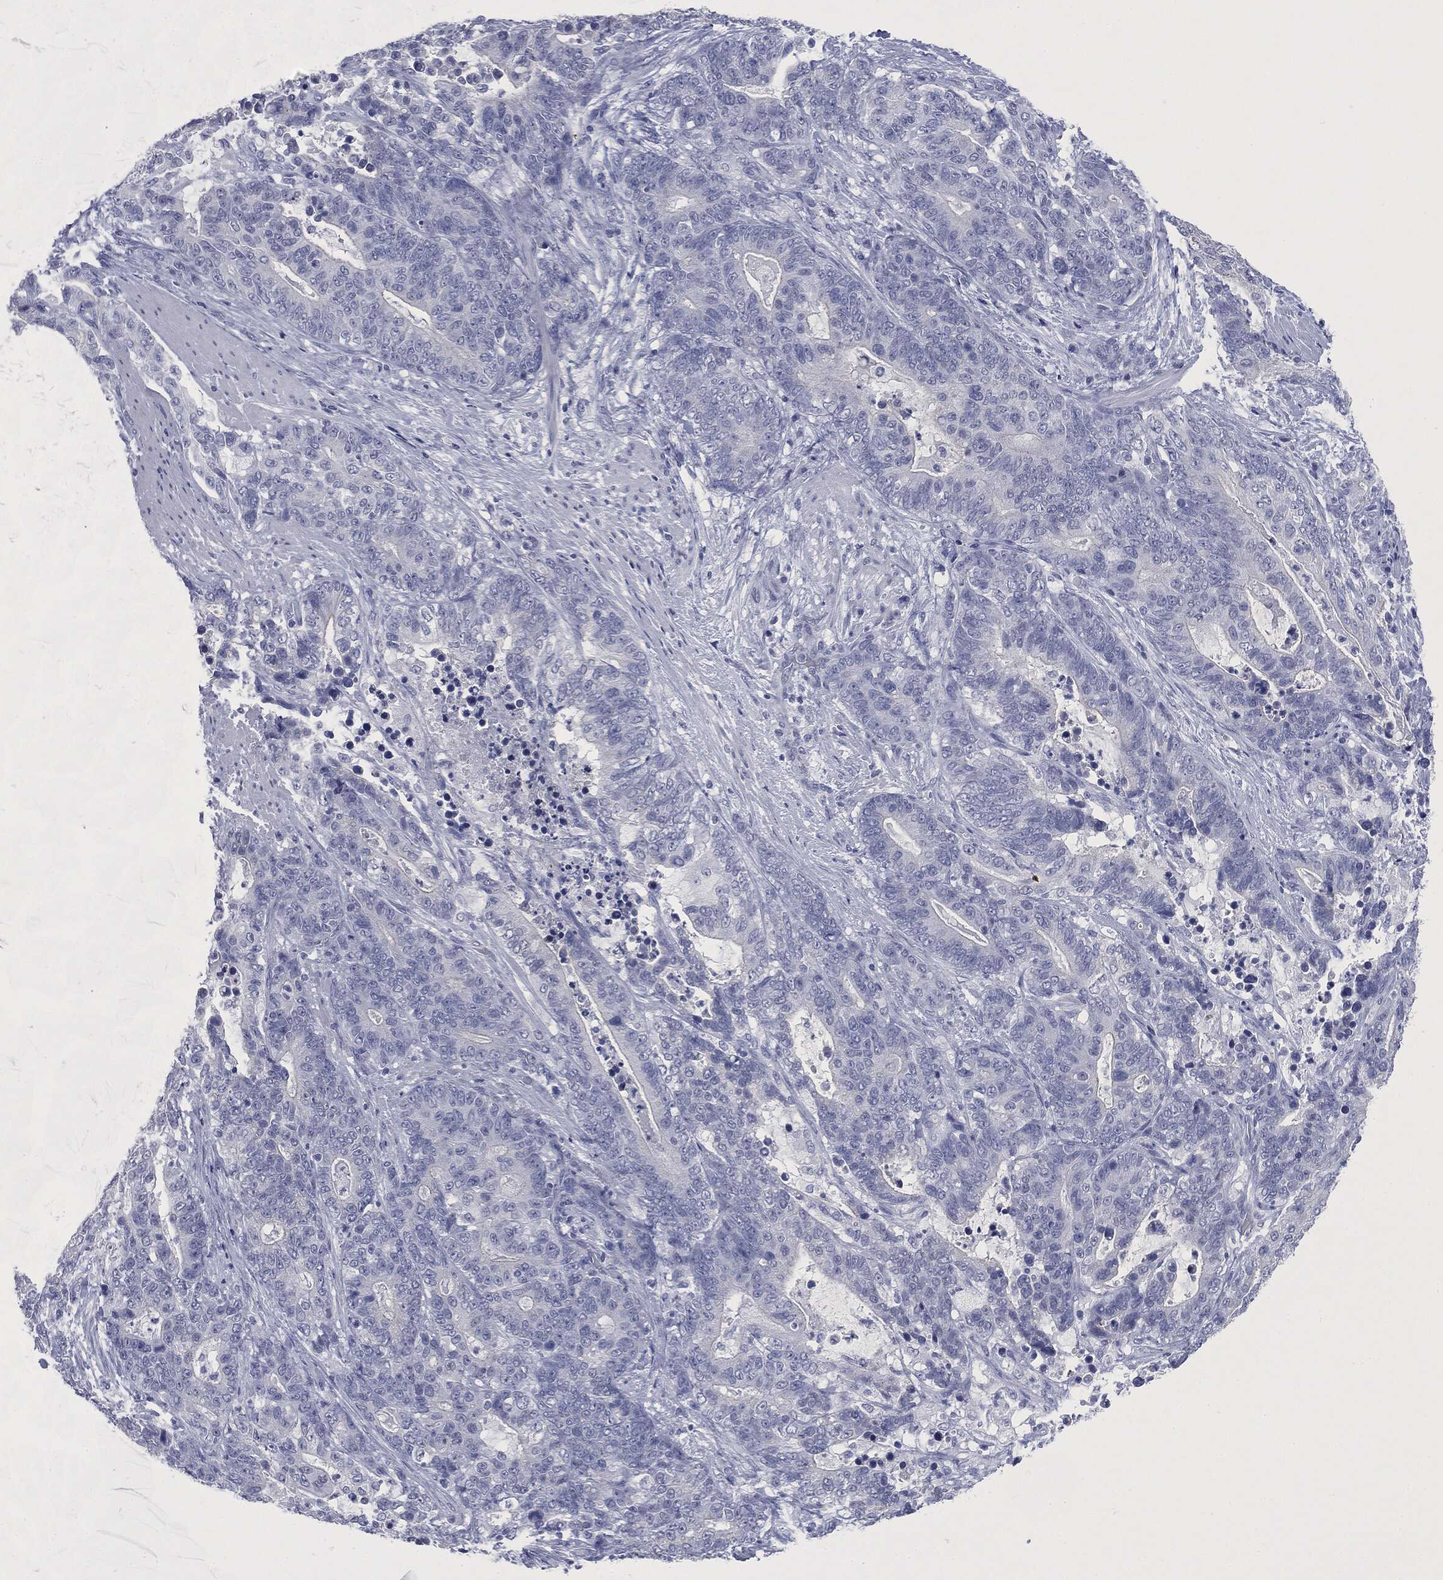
{"staining": {"intensity": "negative", "quantity": "none", "location": "none"}, "tissue": "stomach cancer", "cell_type": "Tumor cells", "image_type": "cancer", "snomed": [{"axis": "morphology", "description": "Normal tissue, NOS"}, {"axis": "morphology", "description": "Adenocarcinoma, NOS"}, {"axis": "topography", "description": "Stomach"}], "caption": "High power microscopy histopathology image of an IHC image of stomach cancer, revealing no significant expression in tumor cells. (IHC, brightfield microscopy, high magnification).", "gene": "ATP2A1", "patient": {"sex": "female", "age": 64}}